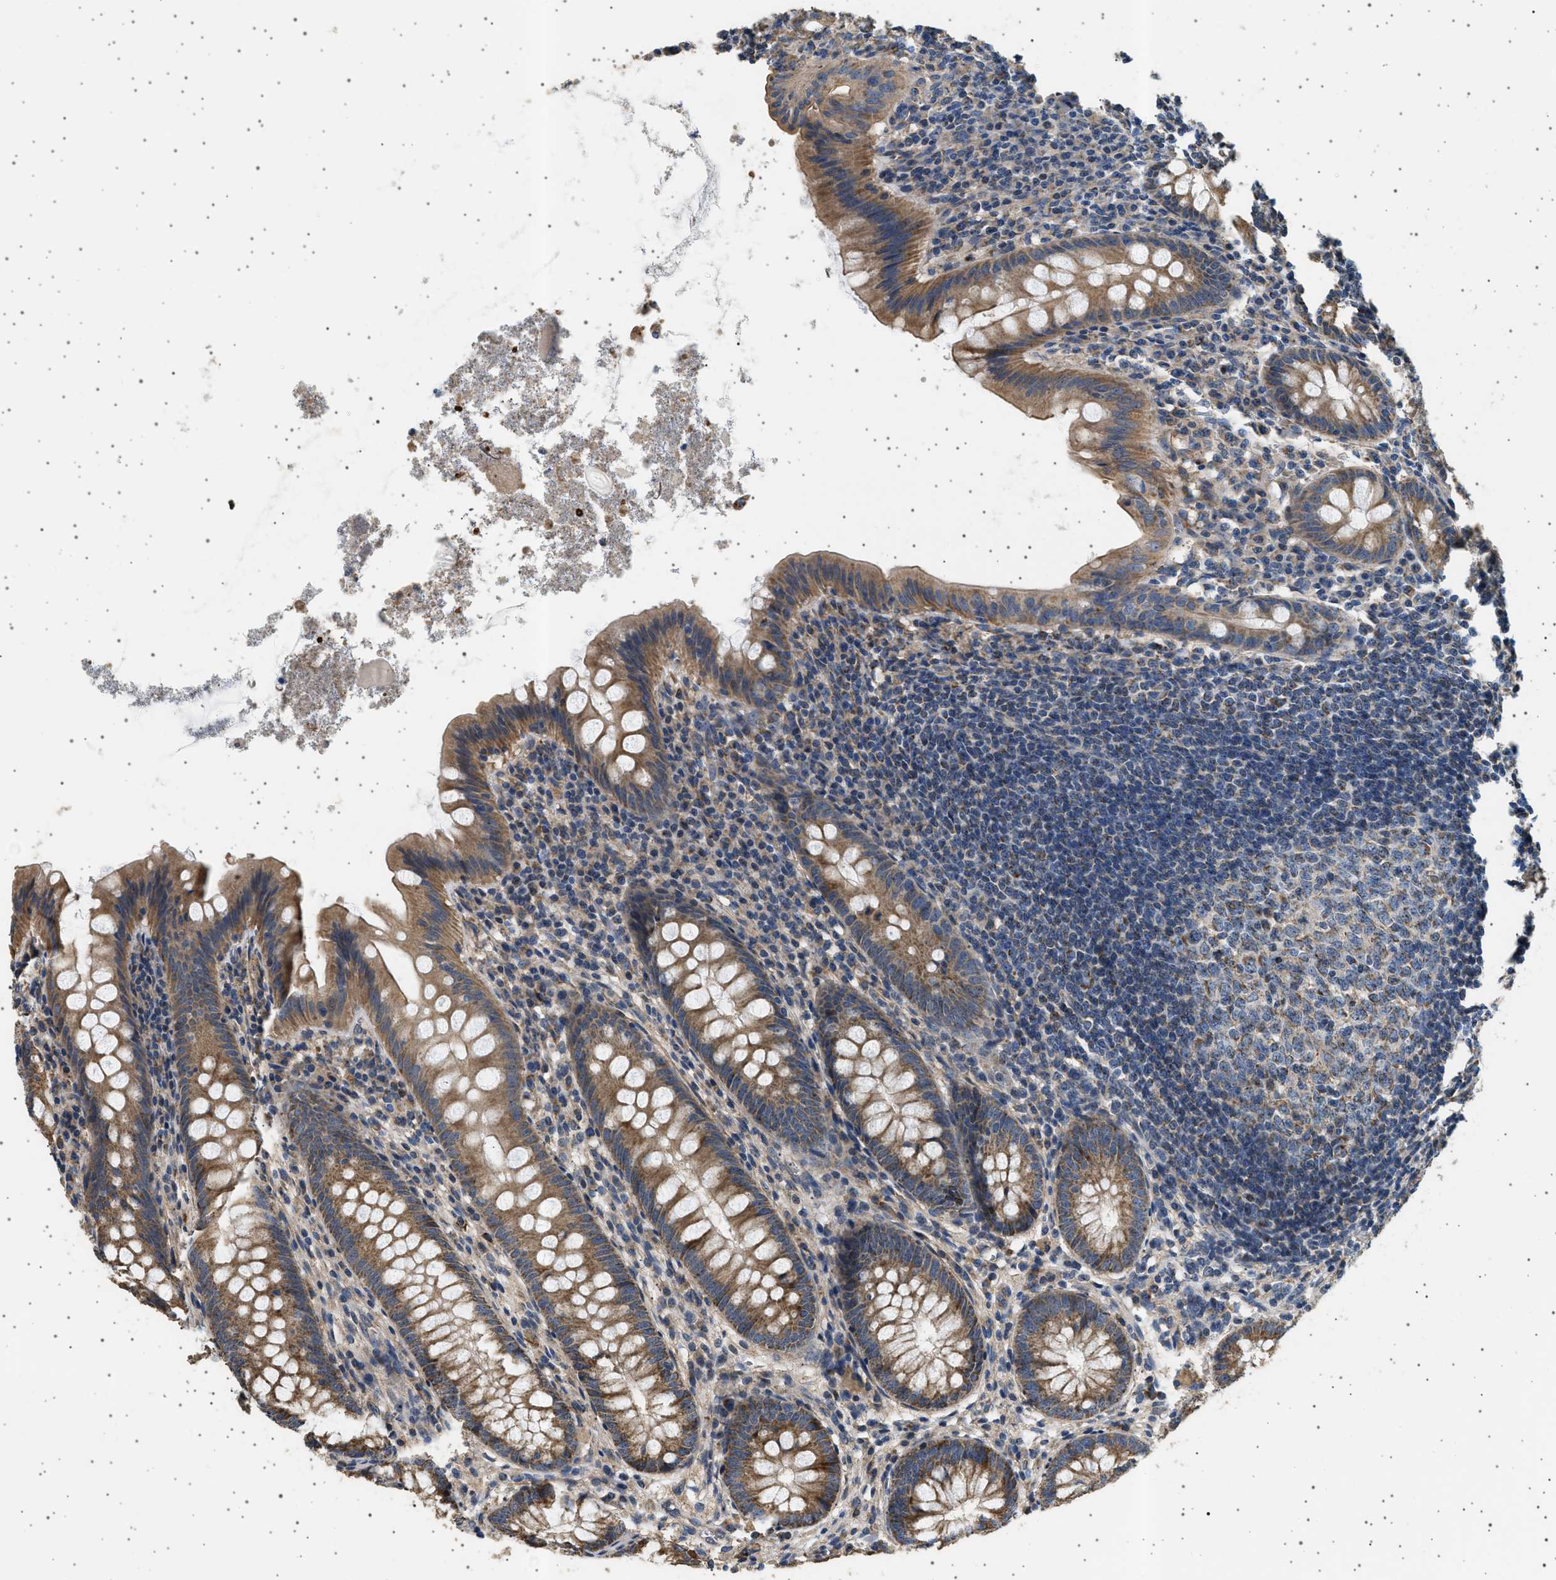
{"staining": {"intensity": "moderate", "quantity": ">75%", "location": "cytoplasmic/membranous"}, "tissue": "appendix", "cell_type": "Glandular cells", "image_type": "normal", "snomed": [{"axis": "morphology", "description": "Normal tissue, NOS"}, {"axis": "topography", "description": "Appendix"}], "caption": "There is medium levels of moderate cytoplasmic/membranous positivity in glandular cells of benign appendix, as demonstrated by immunohistochemical staining (brown color).", "gene": "KCNA4", "patient": {"sex": "male", "age": 56}}